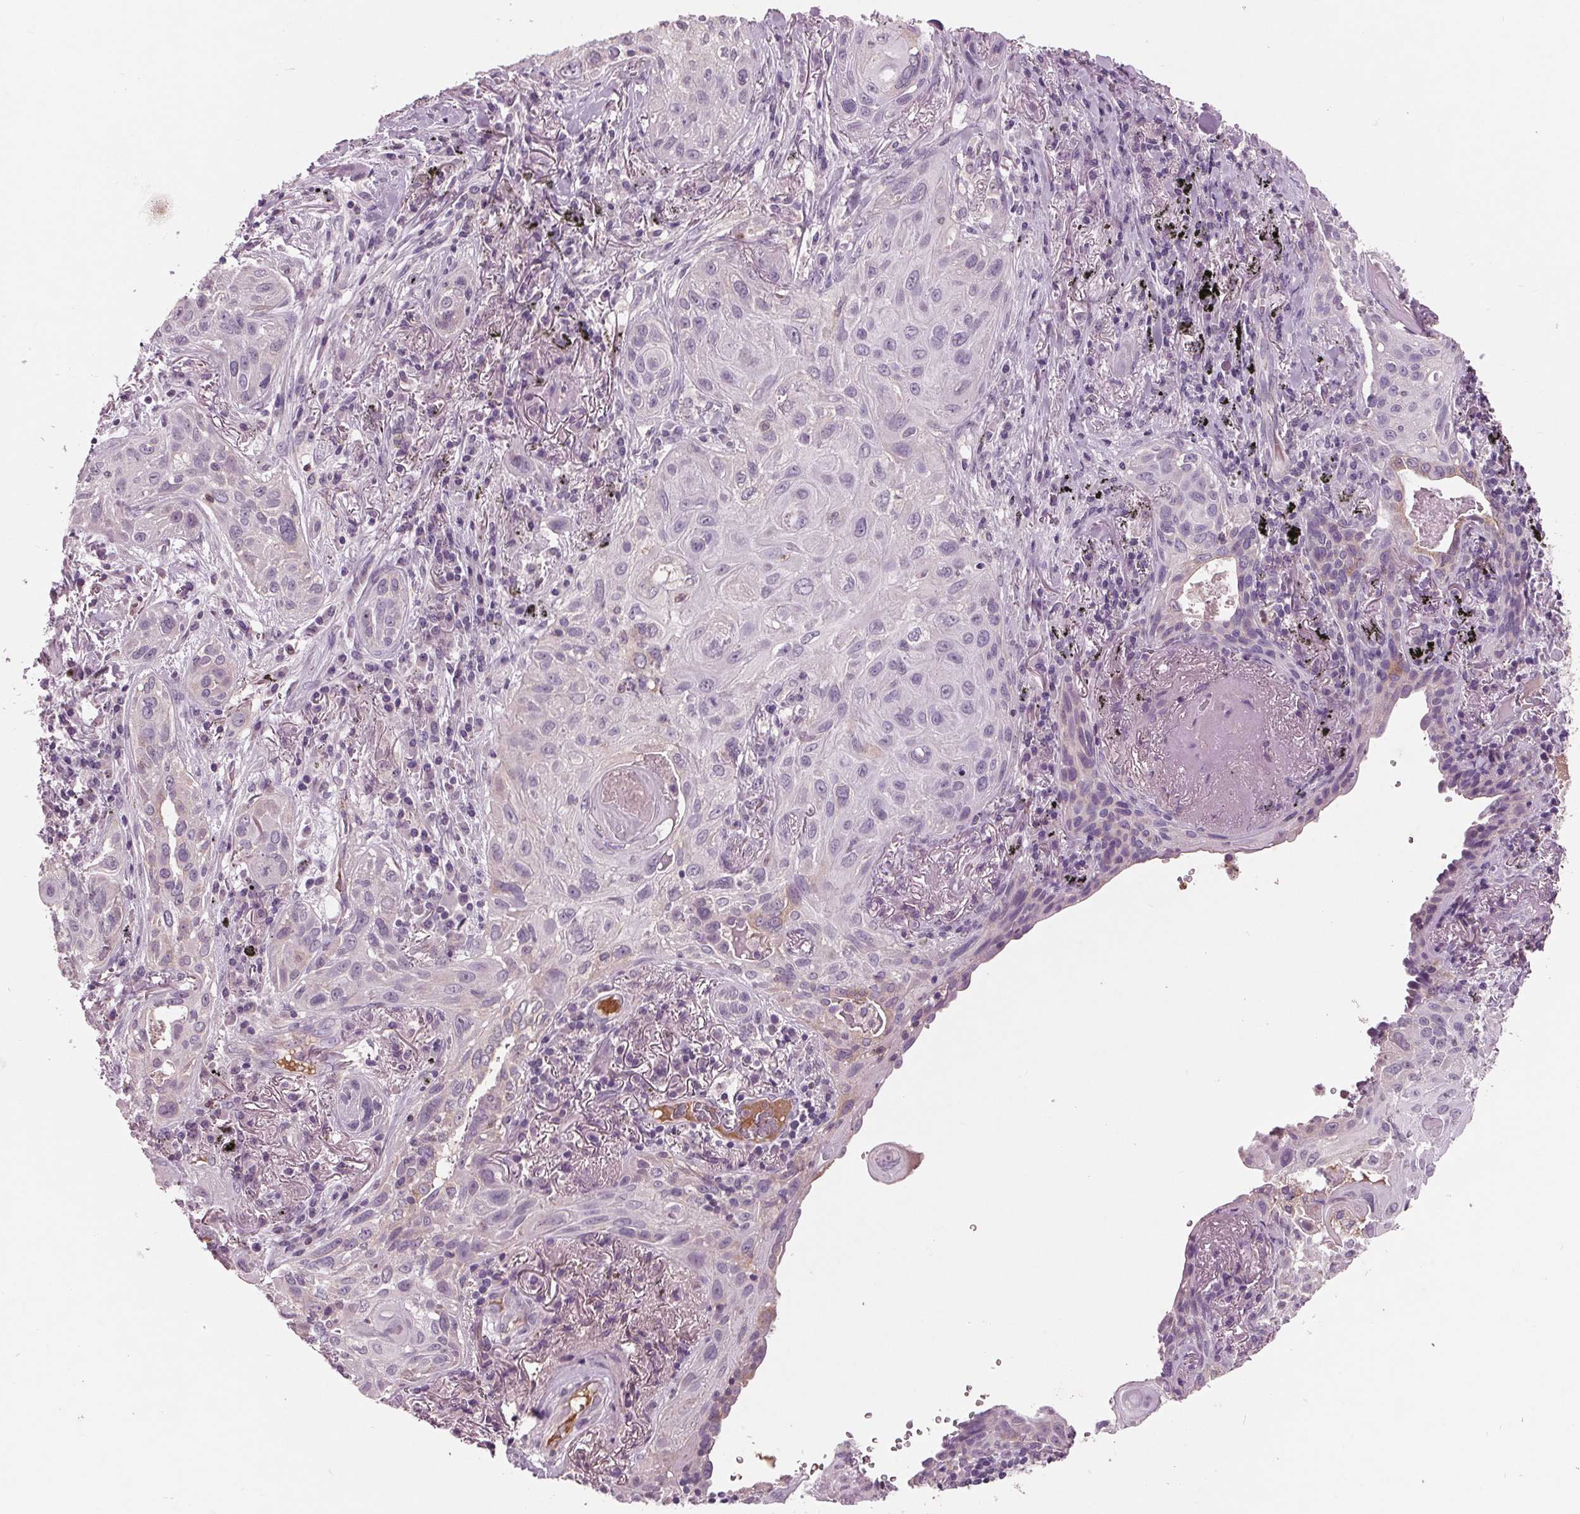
{"staining": {"intensity": "negative", "quantity": "none", "location": "none"}, "tissue": "lung cancer", "cell_type": "Tumor cells", "image_type": "cancer", "snomed": [{"axis": "morphology", "description": "Squamous cell carcinoma, NOS"}, {"axis": "topography", "description": "Lung"}], "caption": "DAB (3,3'-diaminobenzidine) immunohistochemical staining of human squamous cell carcinoma (lung) shows no significant staining in tumor cells.", "gene": "C6", "patient": {"sex": "male", "age": 79}}